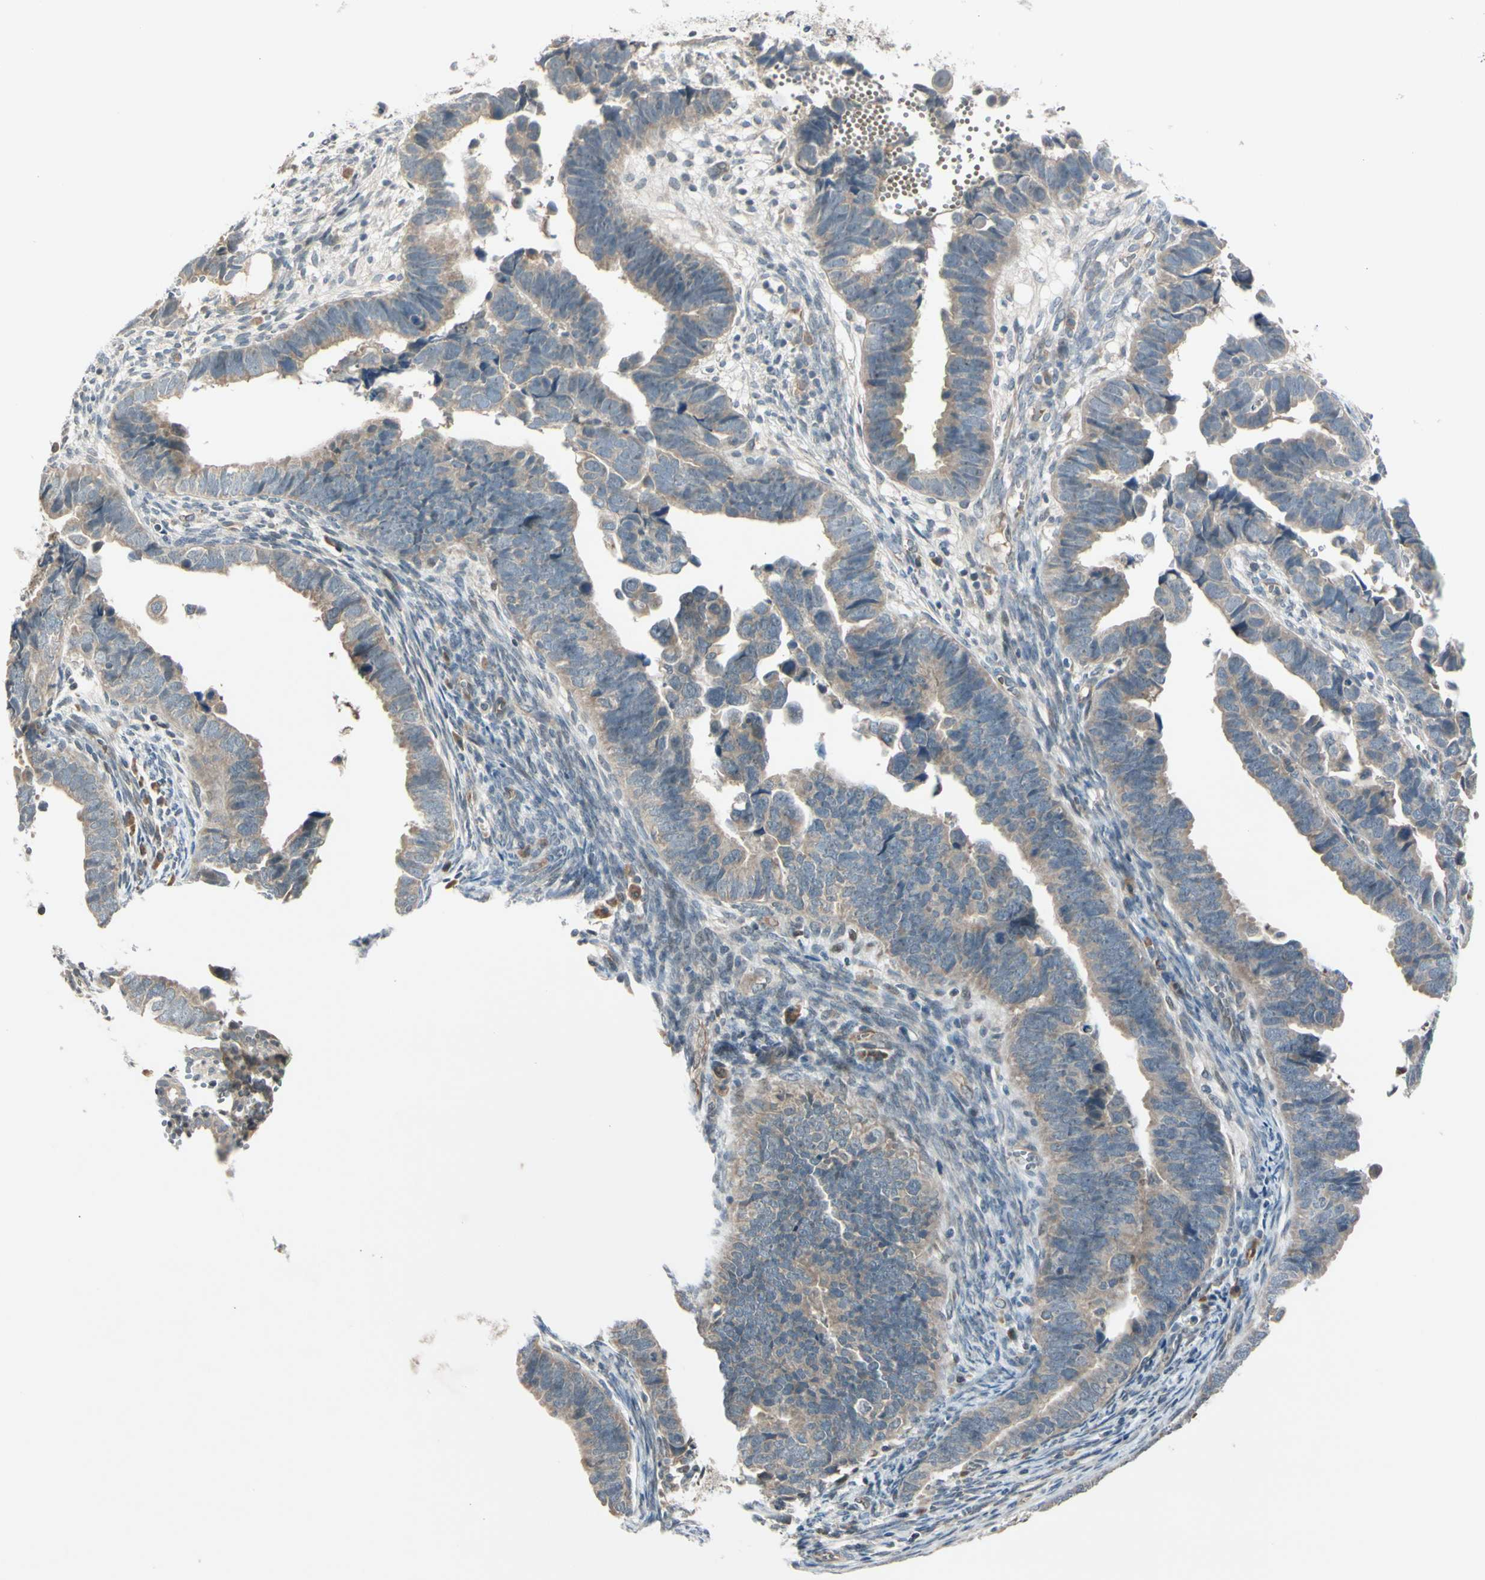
{"staining": {"intensity": "negative", "quantity": "none", "location": "none"}, "tissue": "endometrial cancer", "cell_type": "Tumor cells", "image_type": "cancer", "snomed": [{"axis": "morphology", "description": "Adenocarcinoma, NOS"}, {"axis": "topography", "description": "Endometrium"}], "caption": "High magnification brightfield microscopy of endometrial cancer stained with DAB (brown) and counterstained with hematoxylin (blue): tumor cells show no significant staining.", "gene": "FGF10", "patient": {"sex": "female", "age": 75}}